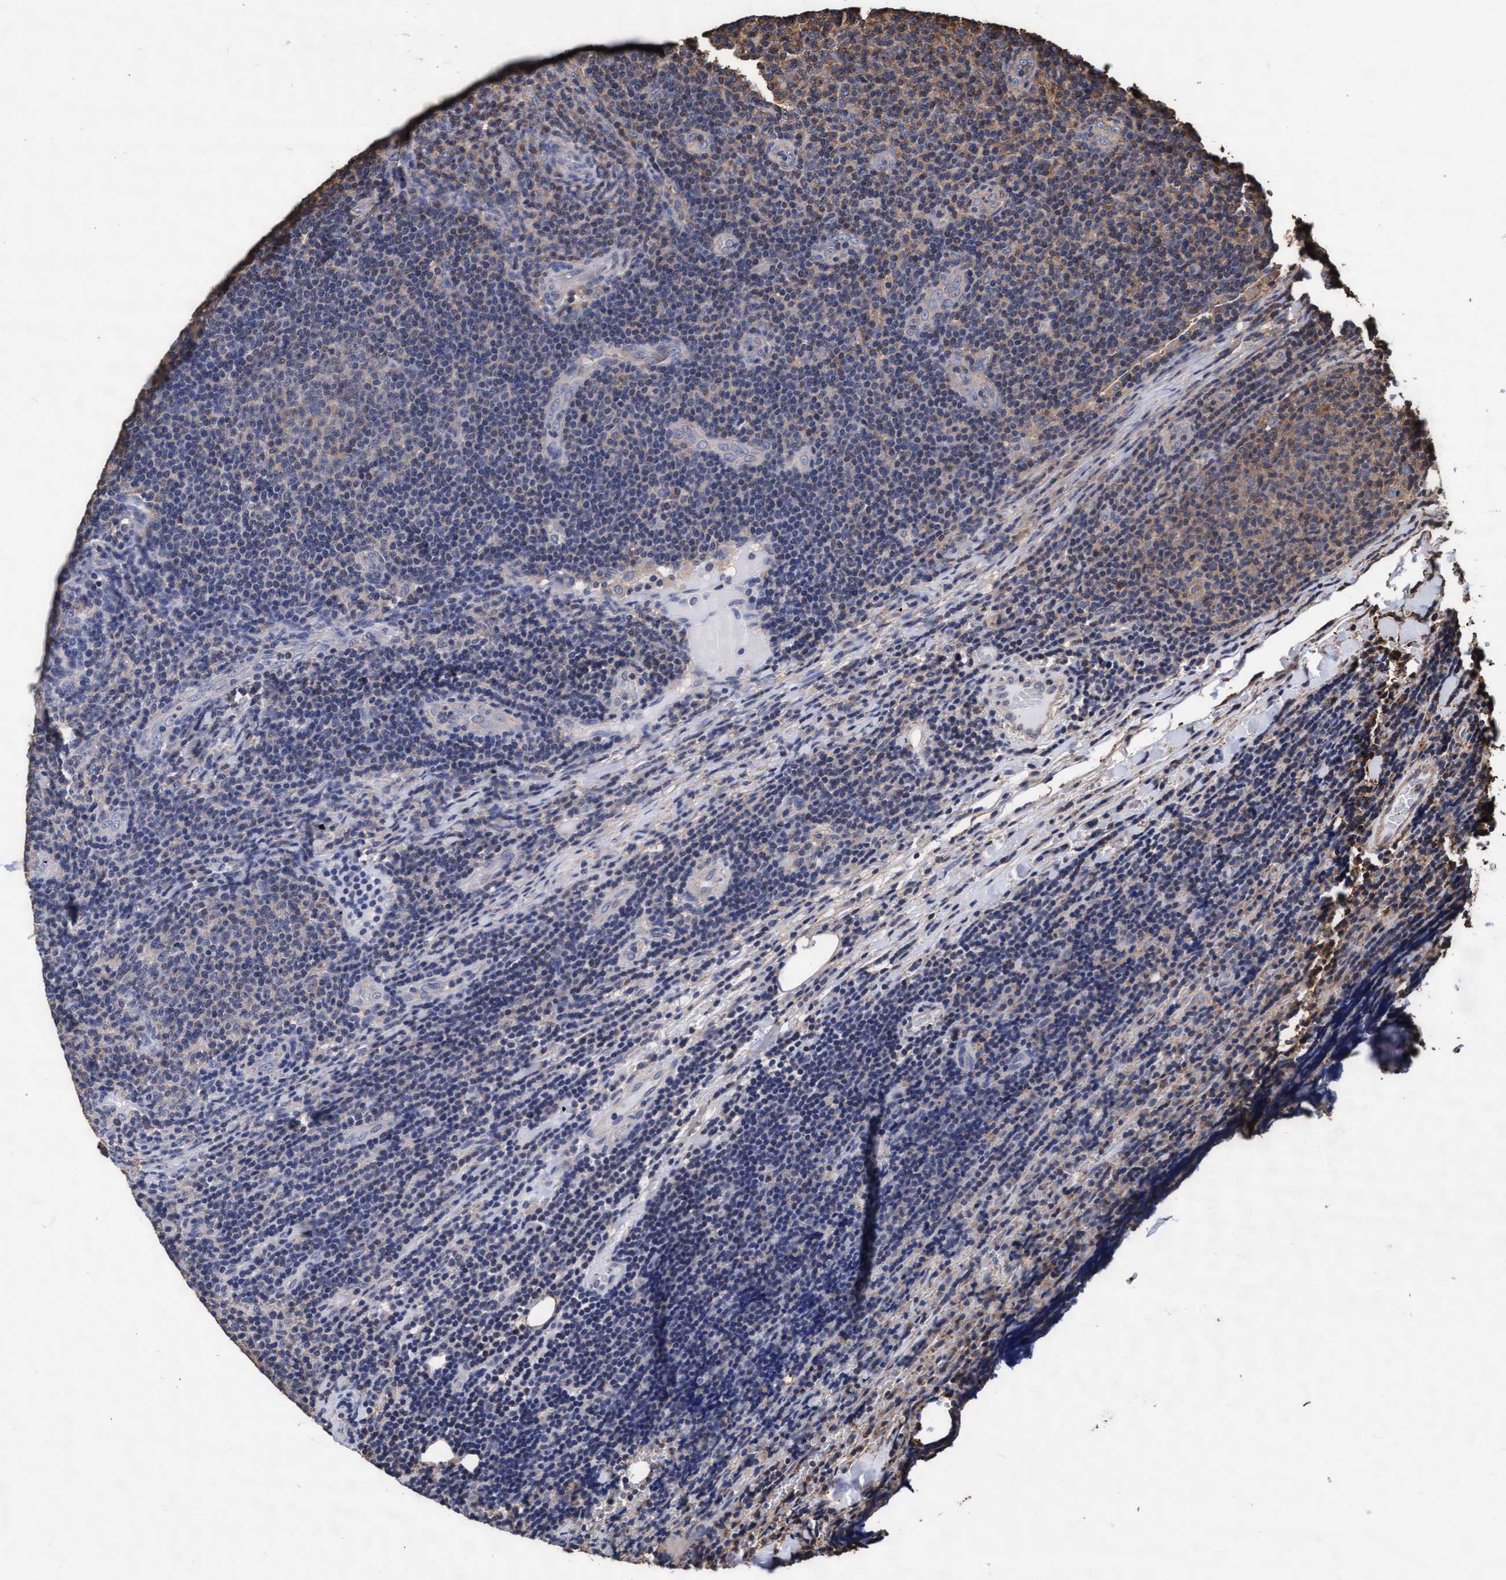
{"staining": {"intensity": "weak", "quantity": "<25%", "location": "cytoplasmic/membranous"}, "tissue": "lymphoma", "cell_type": "Tumor cells", "image_type": "cancer", "snomed": [{"axis": "morphology", "description": "Malignant lymphoma, non-Hodgkin's type, Low grade"}, {"axis": "topography", "description": "Lymph node"}], "caption": "Immunohistochemical staining of malignant lymphoma, non-Hodgkin's type (low-grade) displays no significant positivity in tumor cells. (DAB (3,3'-diaminobenzidine) IHC visualized using brightfield microscopy, high magnification).", "gene": "GRHPR", "patient": {"sex": "male", "age": 66}}